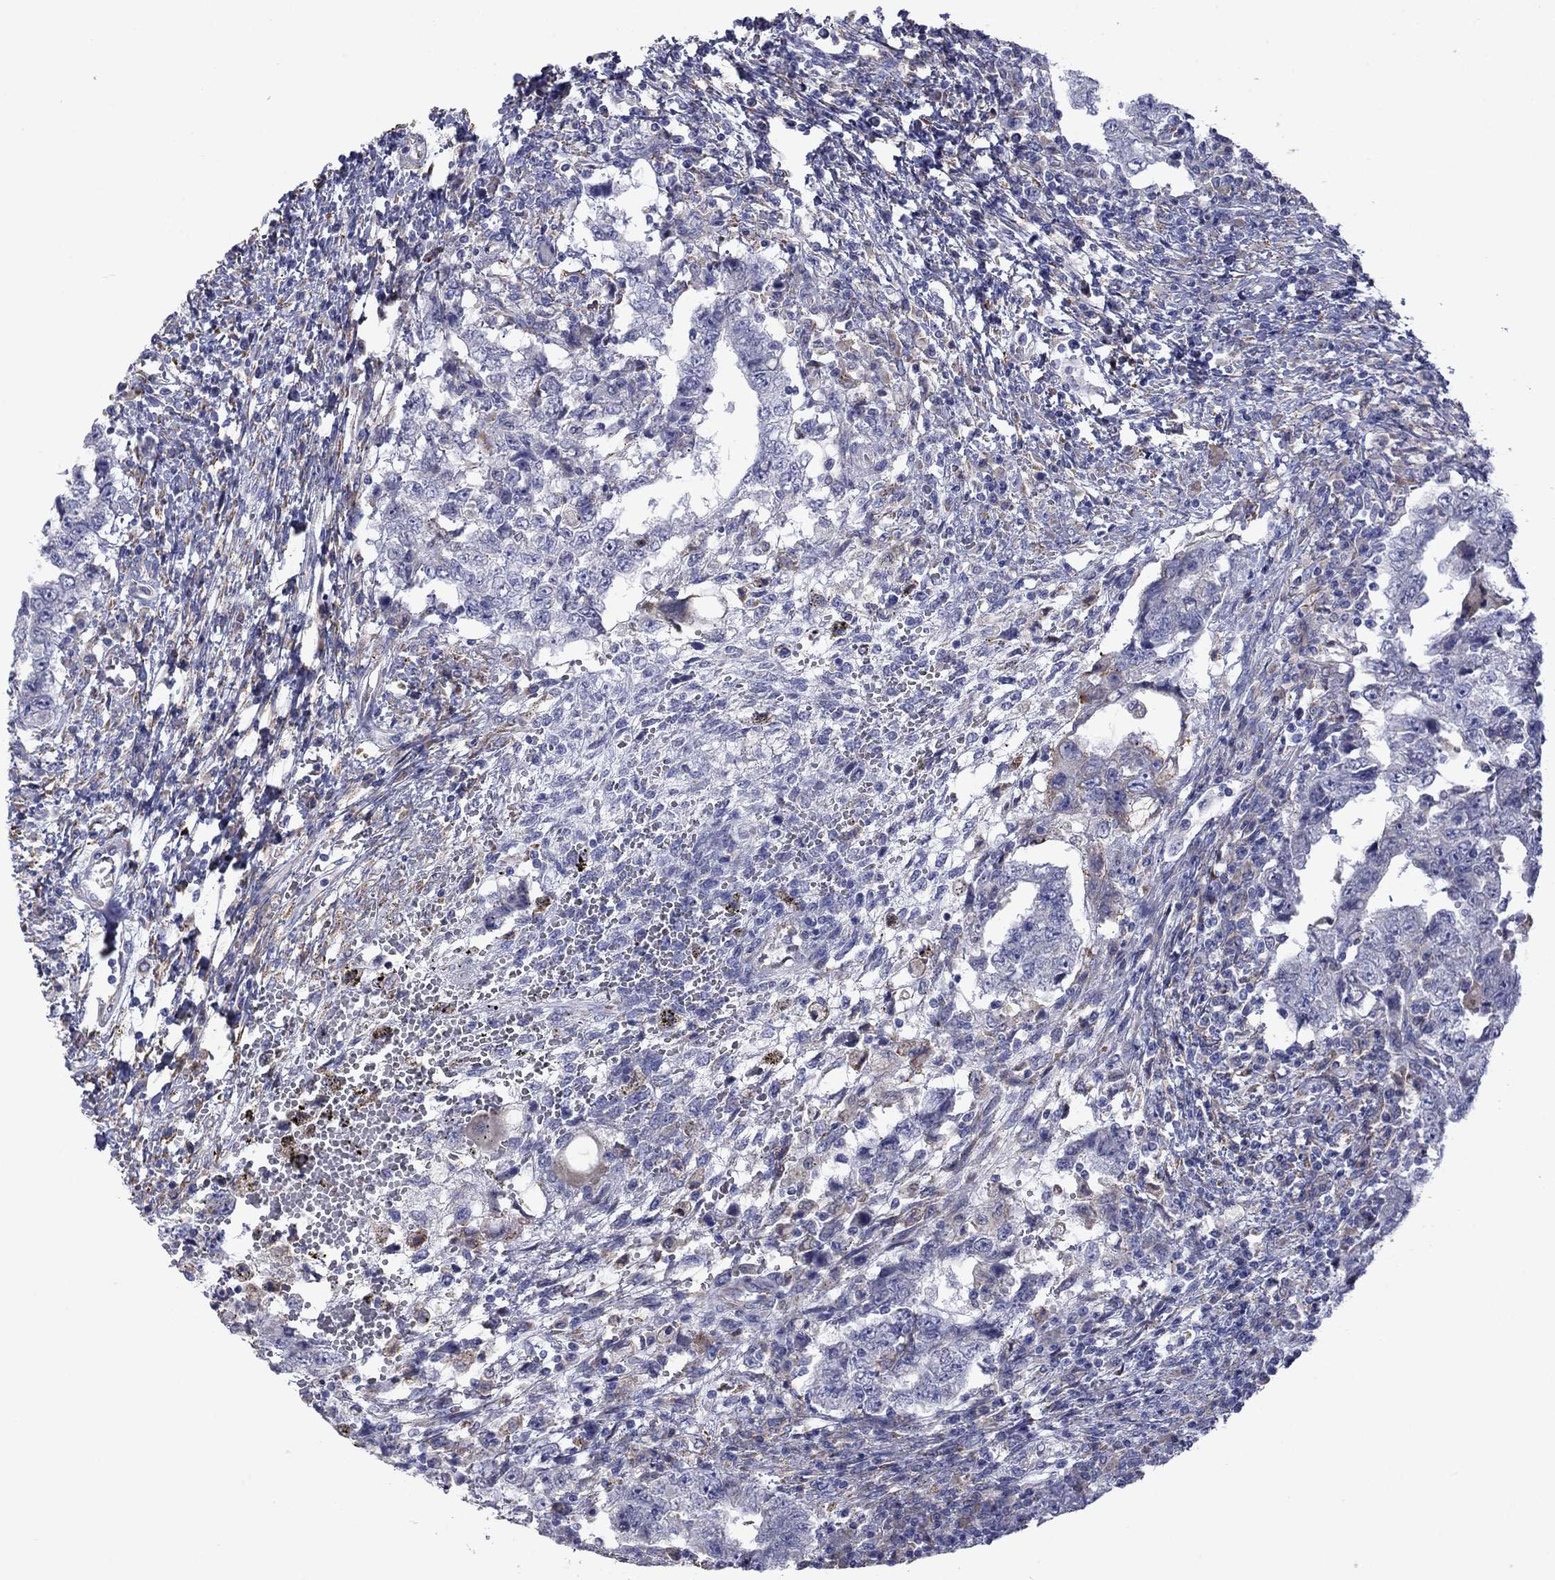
{"staining": {"intensity": "negative", "quantity": "none", "location": "none"}, "tissue": "testis cancer", "cell_type": "Tumor cells", "image_type": "cancer", "snomed": [{"axis": "morphology", "description": "Carcinoma, Embryonal, NOS"}, {"axis": "topography", "description": "Testis"}], "caption": "This histopathology image is of testis embryonal carcinoma stained with immunohistochemistry (IHC) to label a protein in brown with the nuclei are counter-stained blue. There is no positivity in tumor cells.", "gene": "TMPRSS11A", "patient": {"sex": "male", "age": 26}}